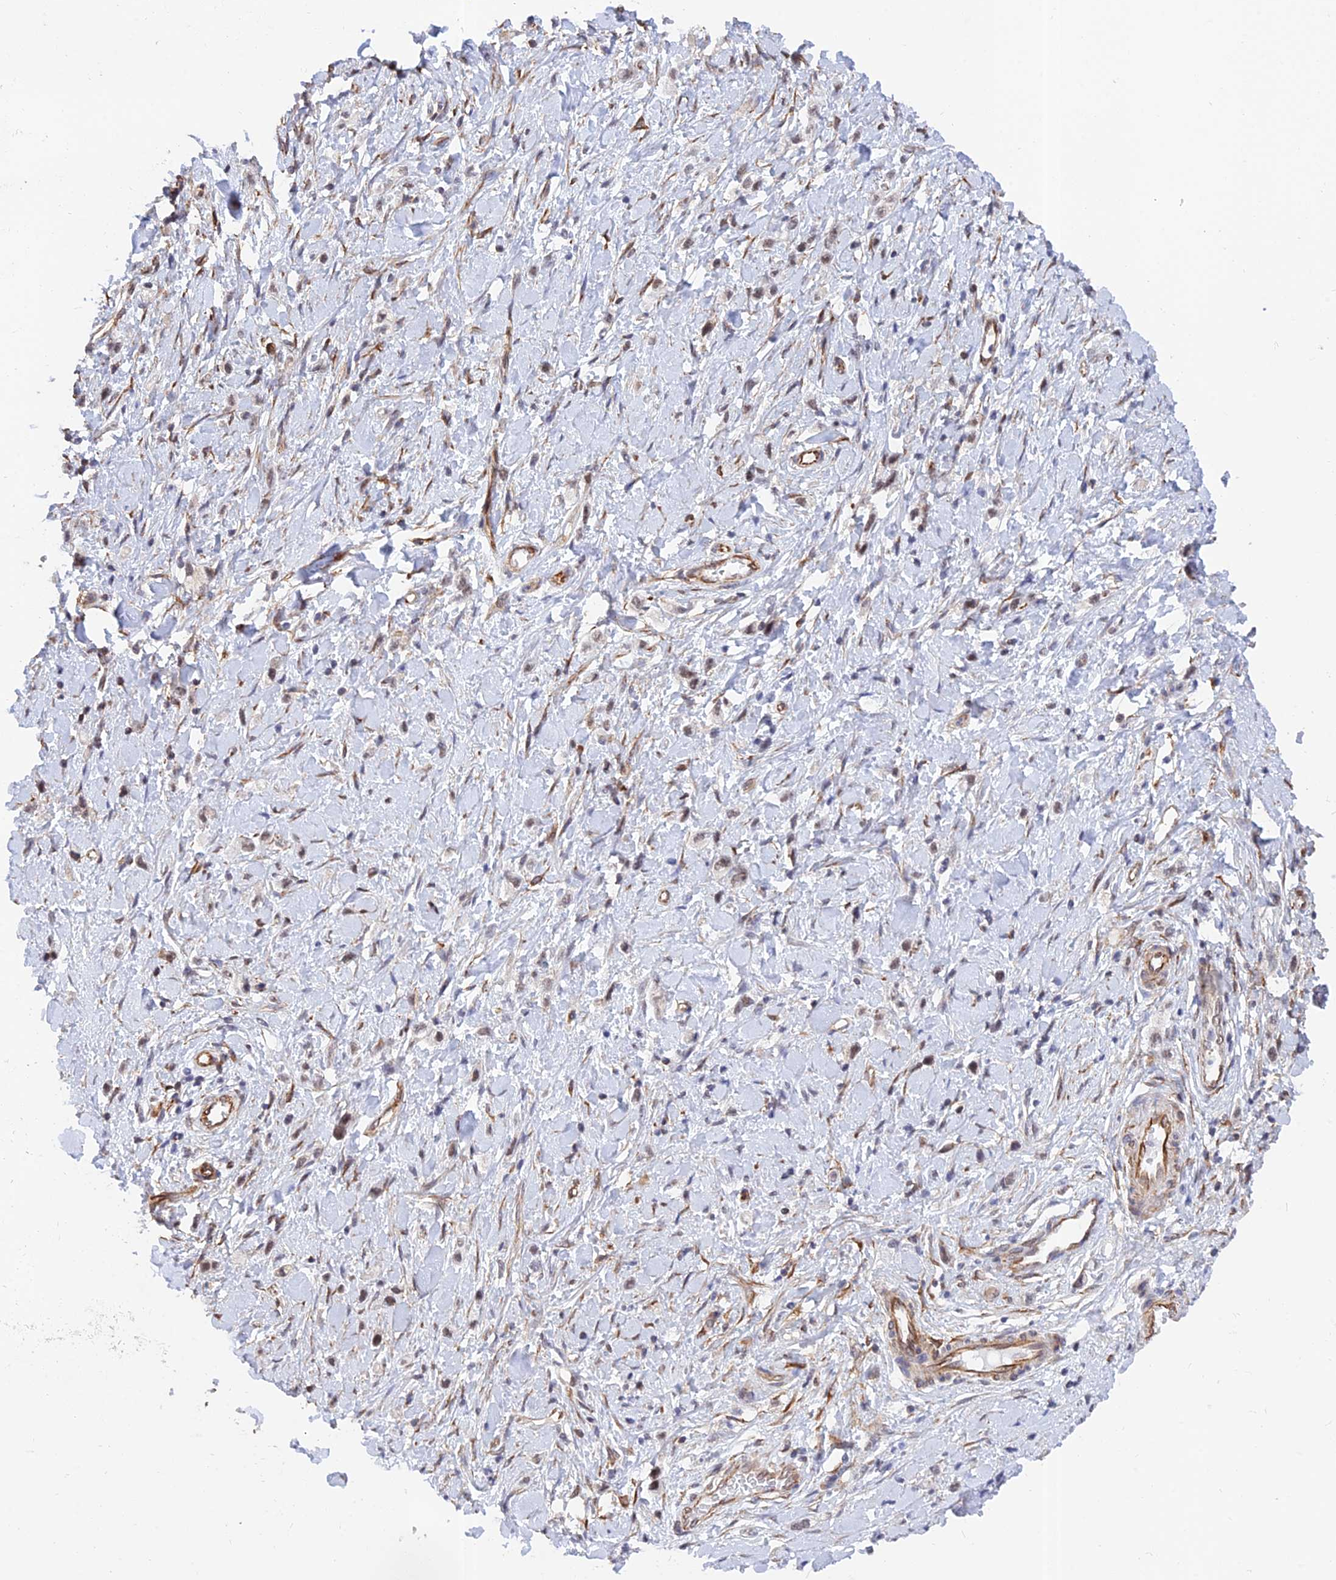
{"staining": {"intensity": "weak", "quantity": "<25%", "location": "nuclear"}, "tissue": "stomach cancer", "cell_type": "Tumor cells", "image_type": "cancer", "snomed": [{"axis": "morphology", "description": "Adenocarcinoma, NOS"}, {"axis": "topography", "description": "Stomach"}], "caption": "This is a micrograph of IHC staining of stomach cancer, which shows no staining in tumor cells.", "gene": "PAGR1", "patient": {"sex": "female", "age": 65}}